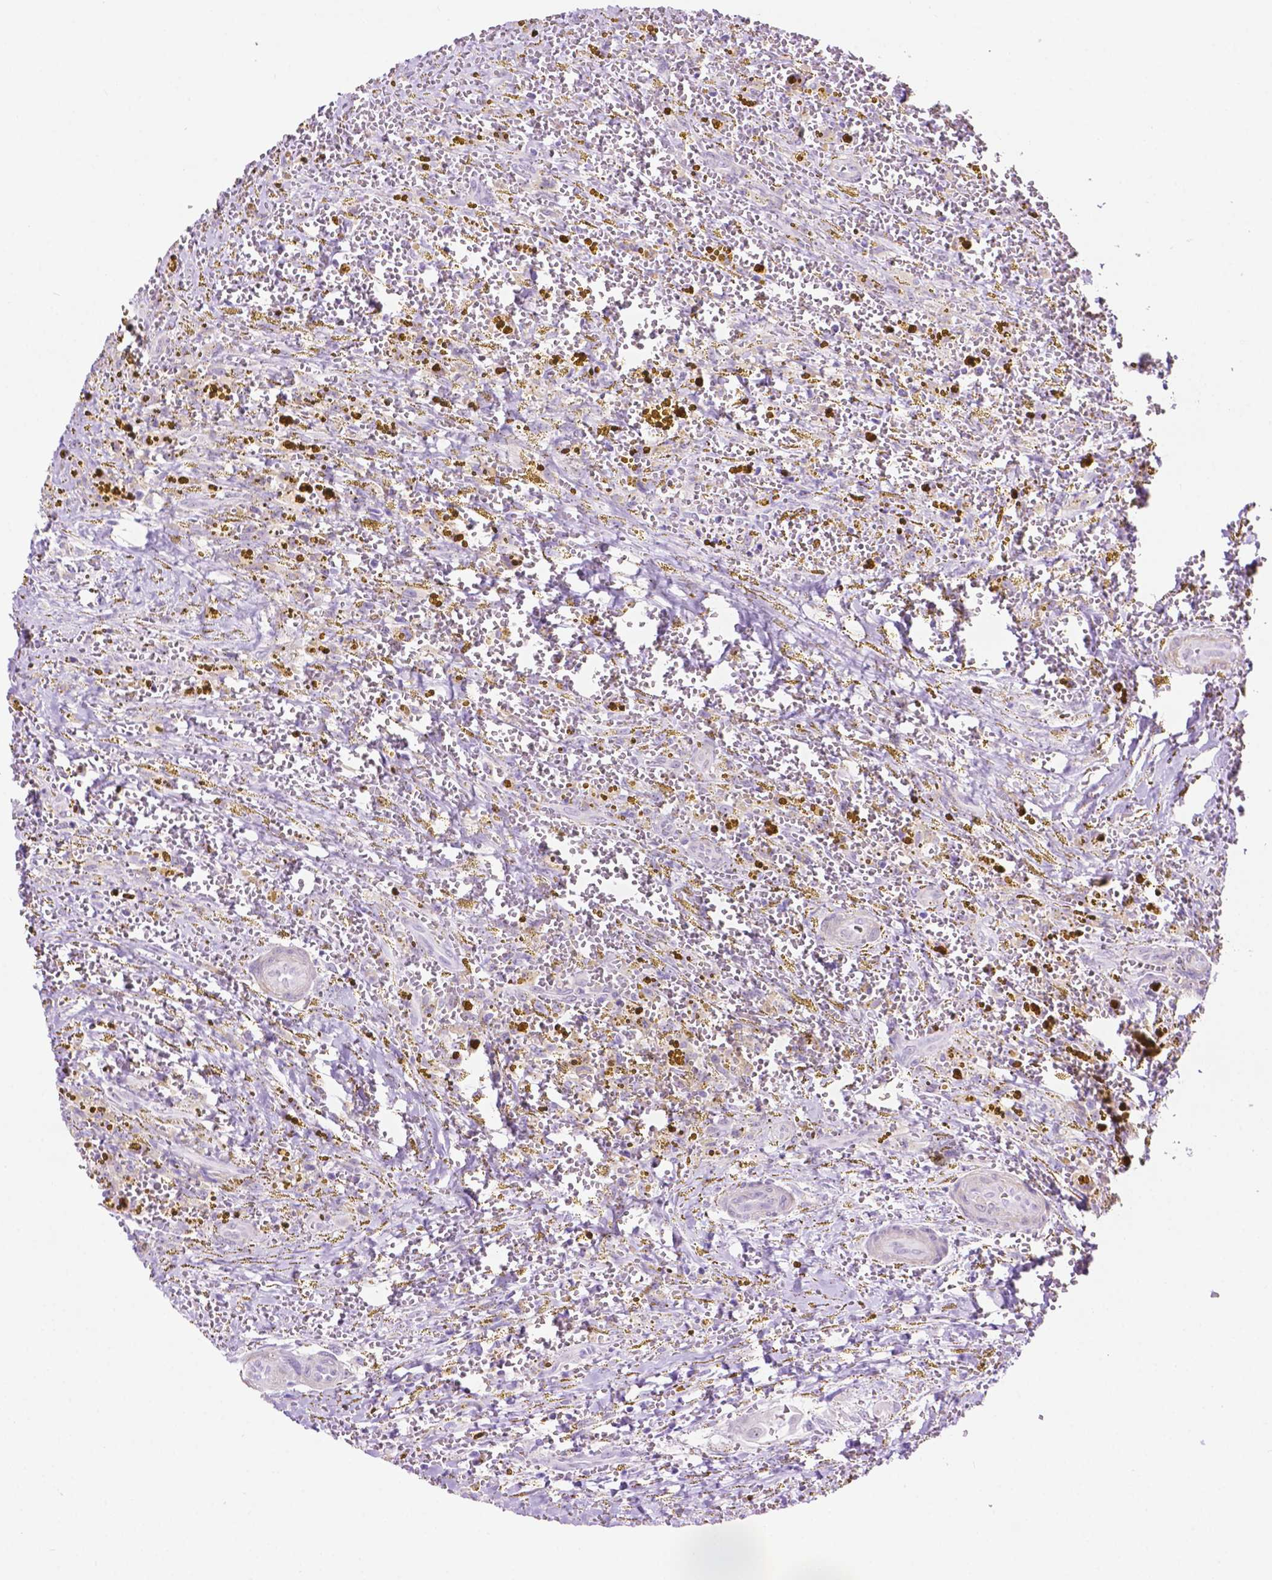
{"staining": {"intensity": "negative", "quantity": "none", "location": "none"}, "tissue": "thyroid cancer", "cell_type": "Tumor cells", "image_type": "cancer", "snomed": [{"axis": "morphology", "description": "Papillary adenocarcinoma, NOS"}, {"axis": "topography", "description": "Thyroid gland"}], "caption": "Micrograph shows no significant protein expression in tumor cells of thyroid cancer (papillary adenocarcinoma).", "gene": "ACY3", "patient": {"sex": "female", "age": 75}}